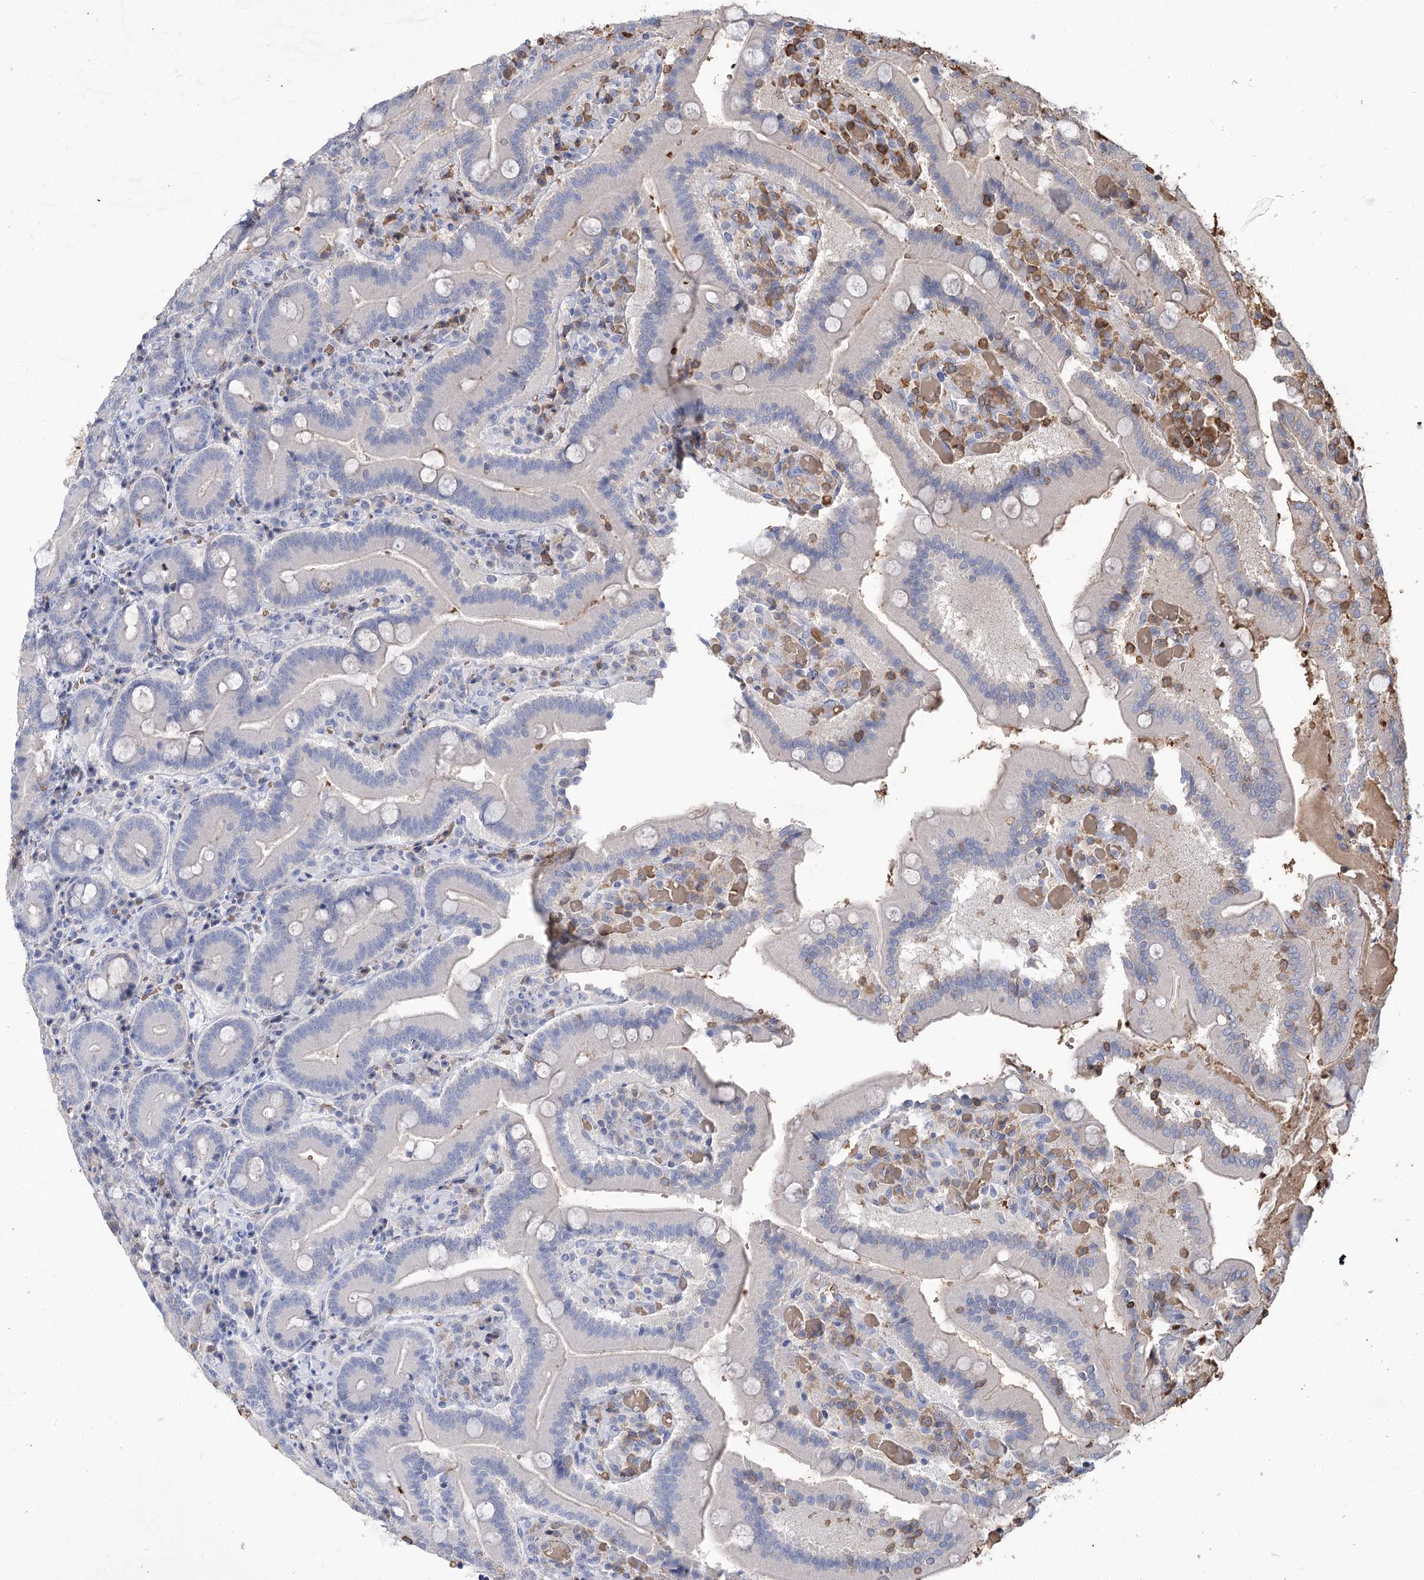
{"staining": {"intensity": "negative", "quantity": "none", "location": "none"}, "tissue": "duodenum", "cell_type": "Glandular cells", "image_type": "normal", "snomed": [{"axis": "morphology", "description": "Normal tissue, NOS"}, {"axis": "topography", "description": "Duodenum"}], "caption": "Immunohistochemistry (IHC) histopathology image of benign human duodenum stained for a protein (brown), which exhibits no staining in glandular cells.", "gene": "HBA1", "patient": {"sex": "female", "age": 62}}